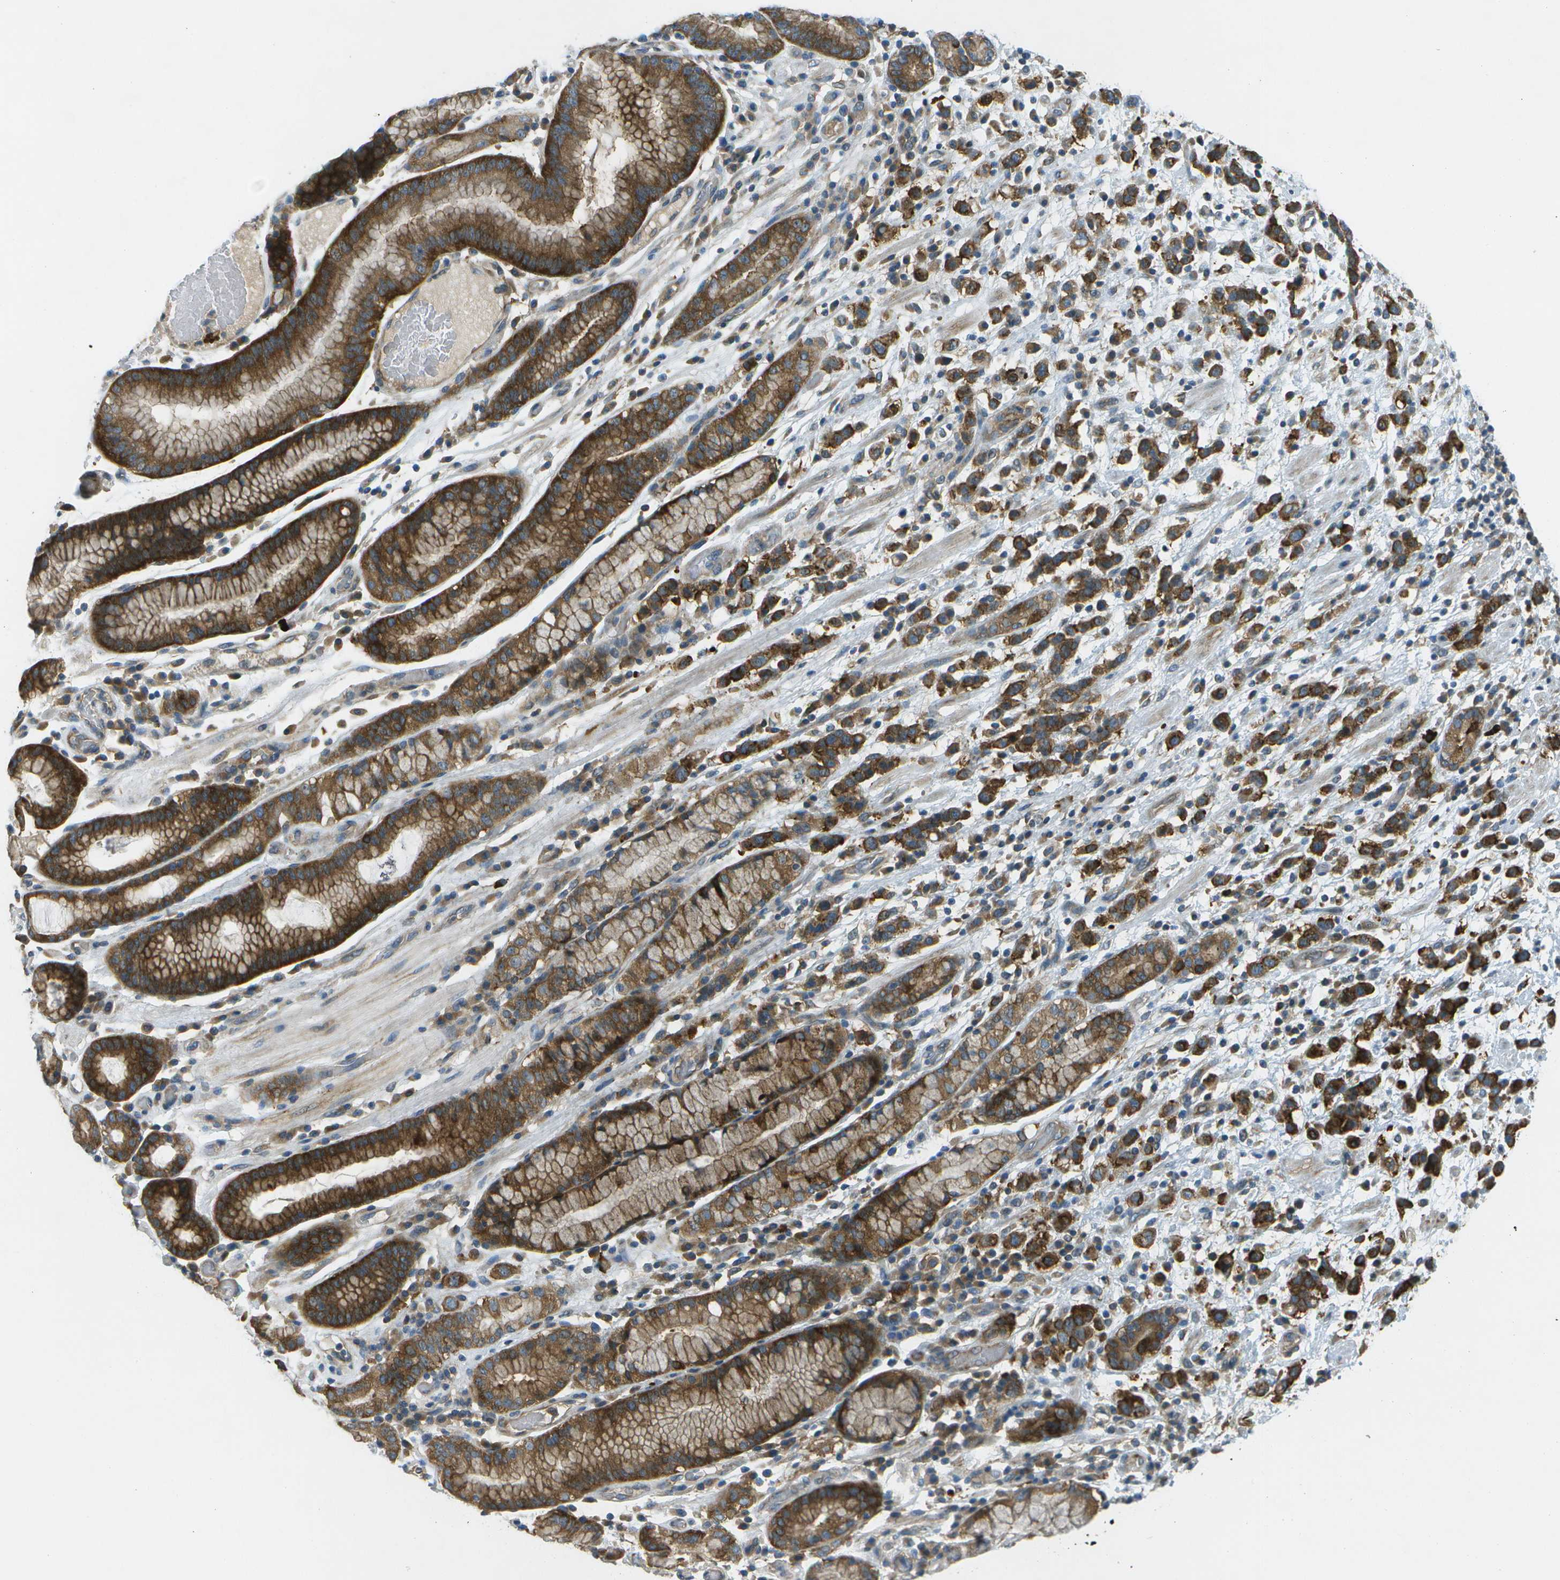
{"staining": {"intensity": "strong", "quantity": ">75%", "location": "cytoplasmic/membranous"}, "tissue": "stomach cancer", "cell_type": "Tumor cells", "image_type": "cancer", "snomed": [{"axis": "morphology", "description": "Adenocarcinoma, NOS"}, {"axis": "topography", "description": "Stomach, lower"}], "caption": "Brown immunohistochemical staining in stomach cancer exhibits strong cytoplasmic/membranous expression in about >75% of tumor cells.", "gene": "WNK2", "patient": {"sex": "male", "age": 88}}